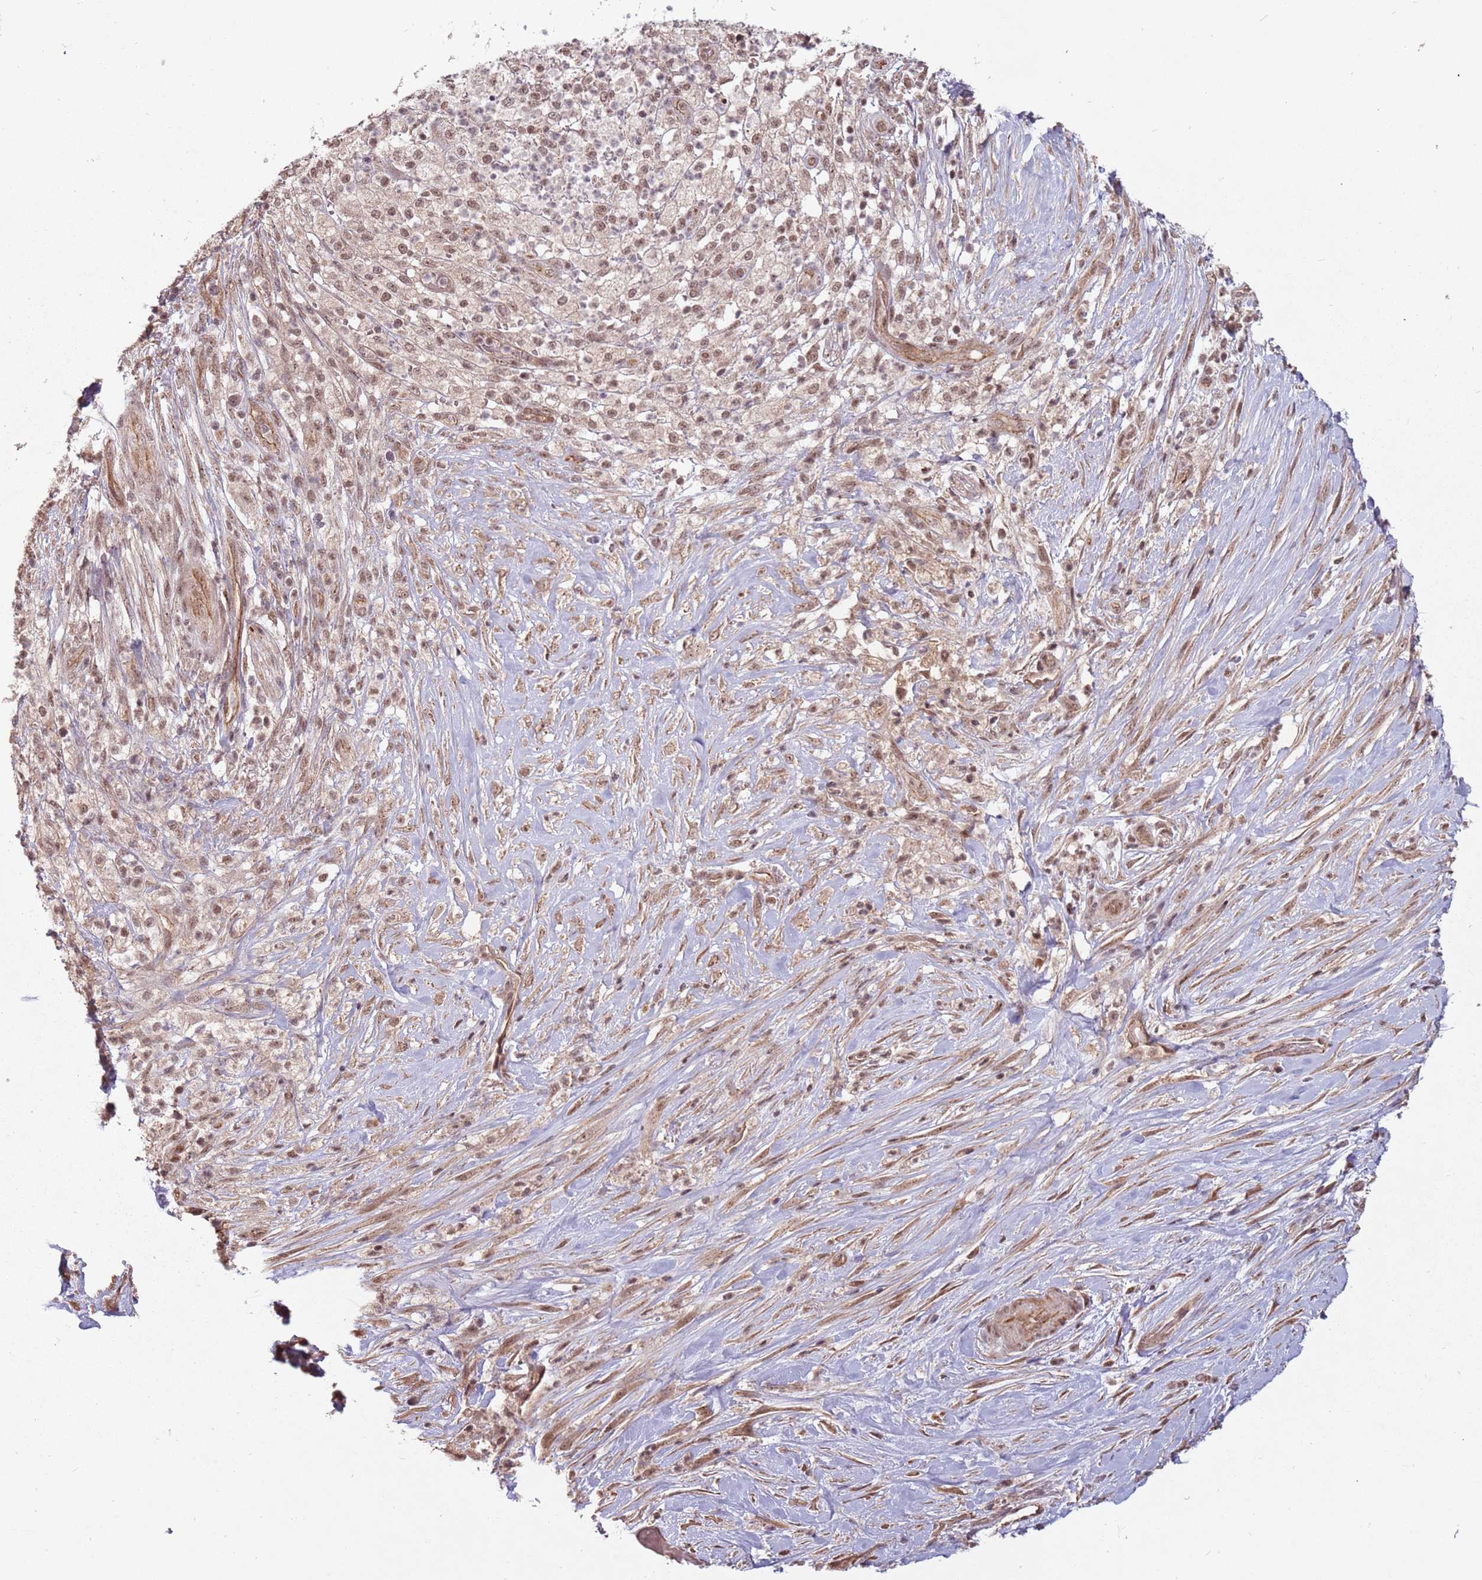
{"staining": {"intensity": "moderate", "quantity": ">75%", "location": "cytoplasmic/membranous,nuclear"}, "tissue": "pancreatic cancer", "cell_type": "Tumor cells", "image_type": "cancer", "snomed": [{"axis": "morphology", "description": "Adenocarcinoma, NOS"}, {"axis": "topography", "description": "Pancreas"}], "caption": "This image displays immunohistochemistry (IHC) staining of human adenocarcinoma (pancreatic), with medium moderate cytoplasmic/membranous and nuclear positivity in approximately >75% of tumor cells.", "gene": "SUDS3", "patient": {"sex": "female", "age": 72}}